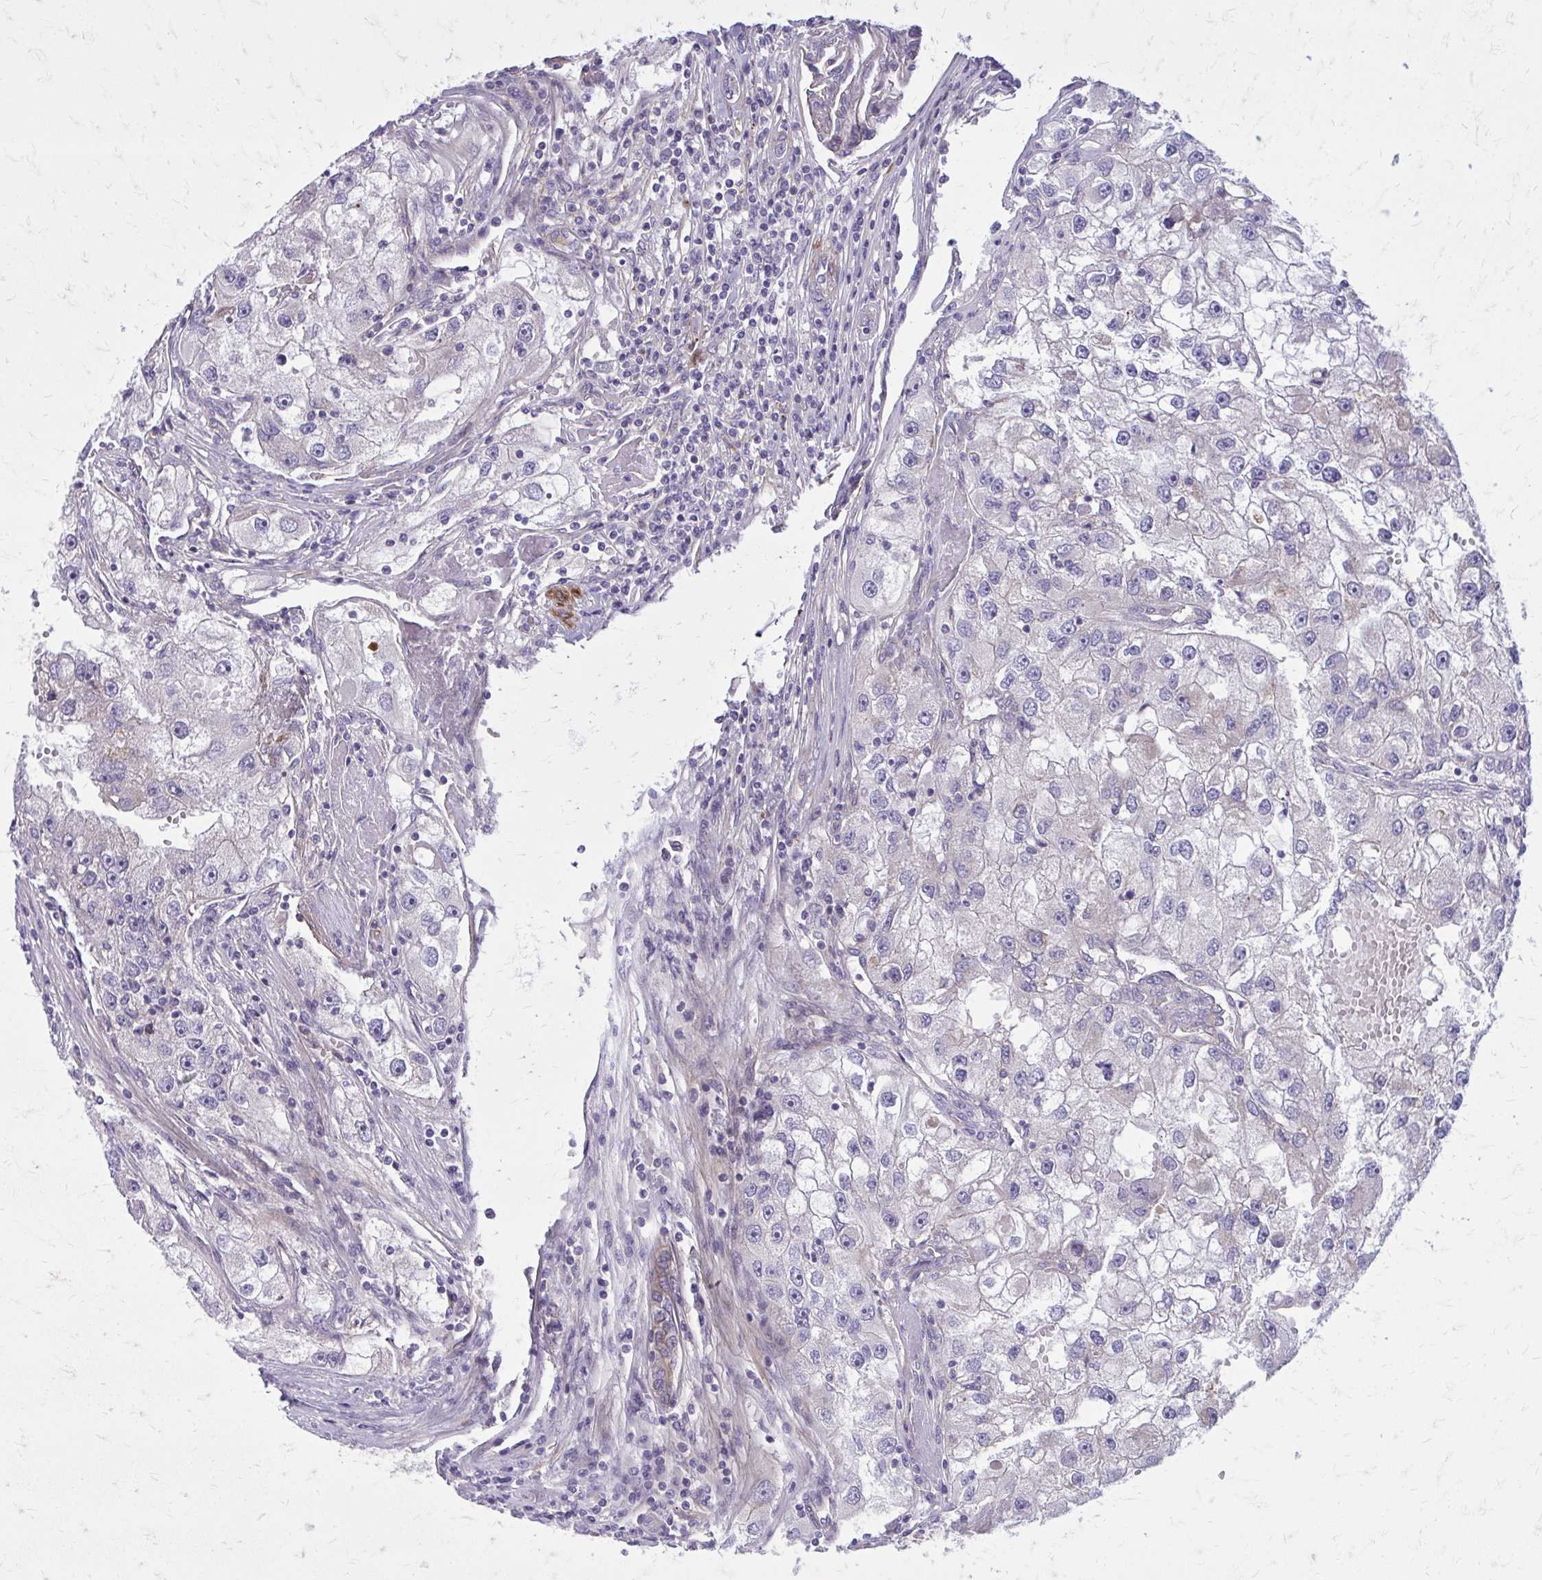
{"staining": {"intensity": "negative", "quantity": "none", "location": "none"}, "tissue": "renal cancer", "cell_type": "Tumor cells", "image_type": "cancer", "snomed": [{"axis": "morphology", "description": "Adenocarcinoma, NOS"}, {"axis": "topography", "description": "Kidney"}], "caption": "Tumor cells are negative for protein expression in human renal cancer.", "gene": "FAP", "patient": {"sex": "male", "age": 63}}